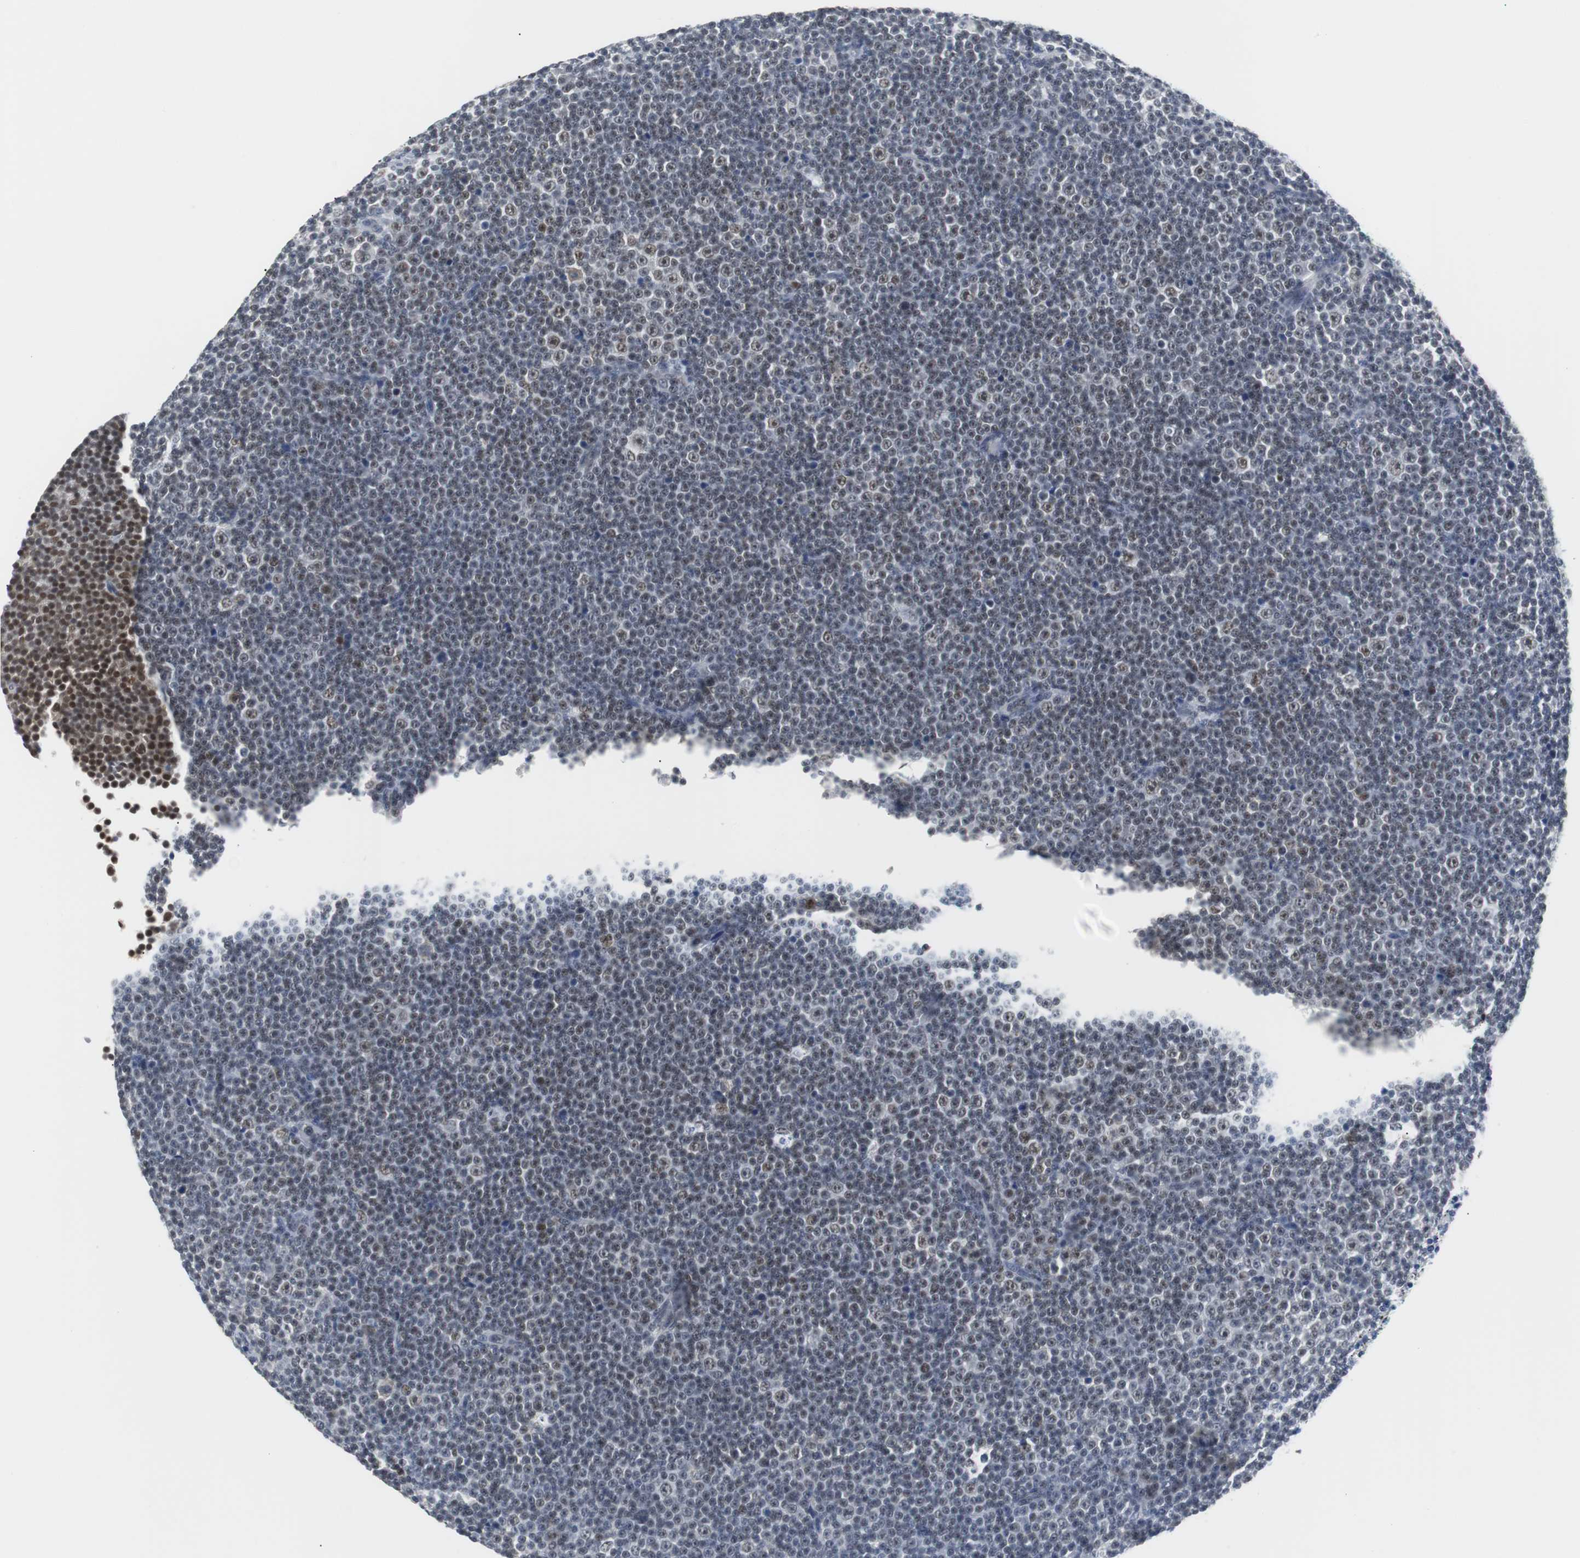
{"staining": {"intensity": "moderate", "quantity": "<25%", "location": "nuclear"}, "tissue": "lymphoma", "cell_type": "Tumor cells", "image_type": "cancer", "snomed": [{"axis": "morphology", "description": "Malignant lymphoma, non-Hodgkin's type, Low grade"}, {"axis": "topography", "description": "Lymph node"}], "caption": "The image reveals staining of lymphoma, revealing moderate nuclear protein expression (brown color) within tumor cells. (Brightfield microscopy of DAB IHC at high magnification).", "gene": "SIRT1", "patient": {"sex": "female", "age": 67}}